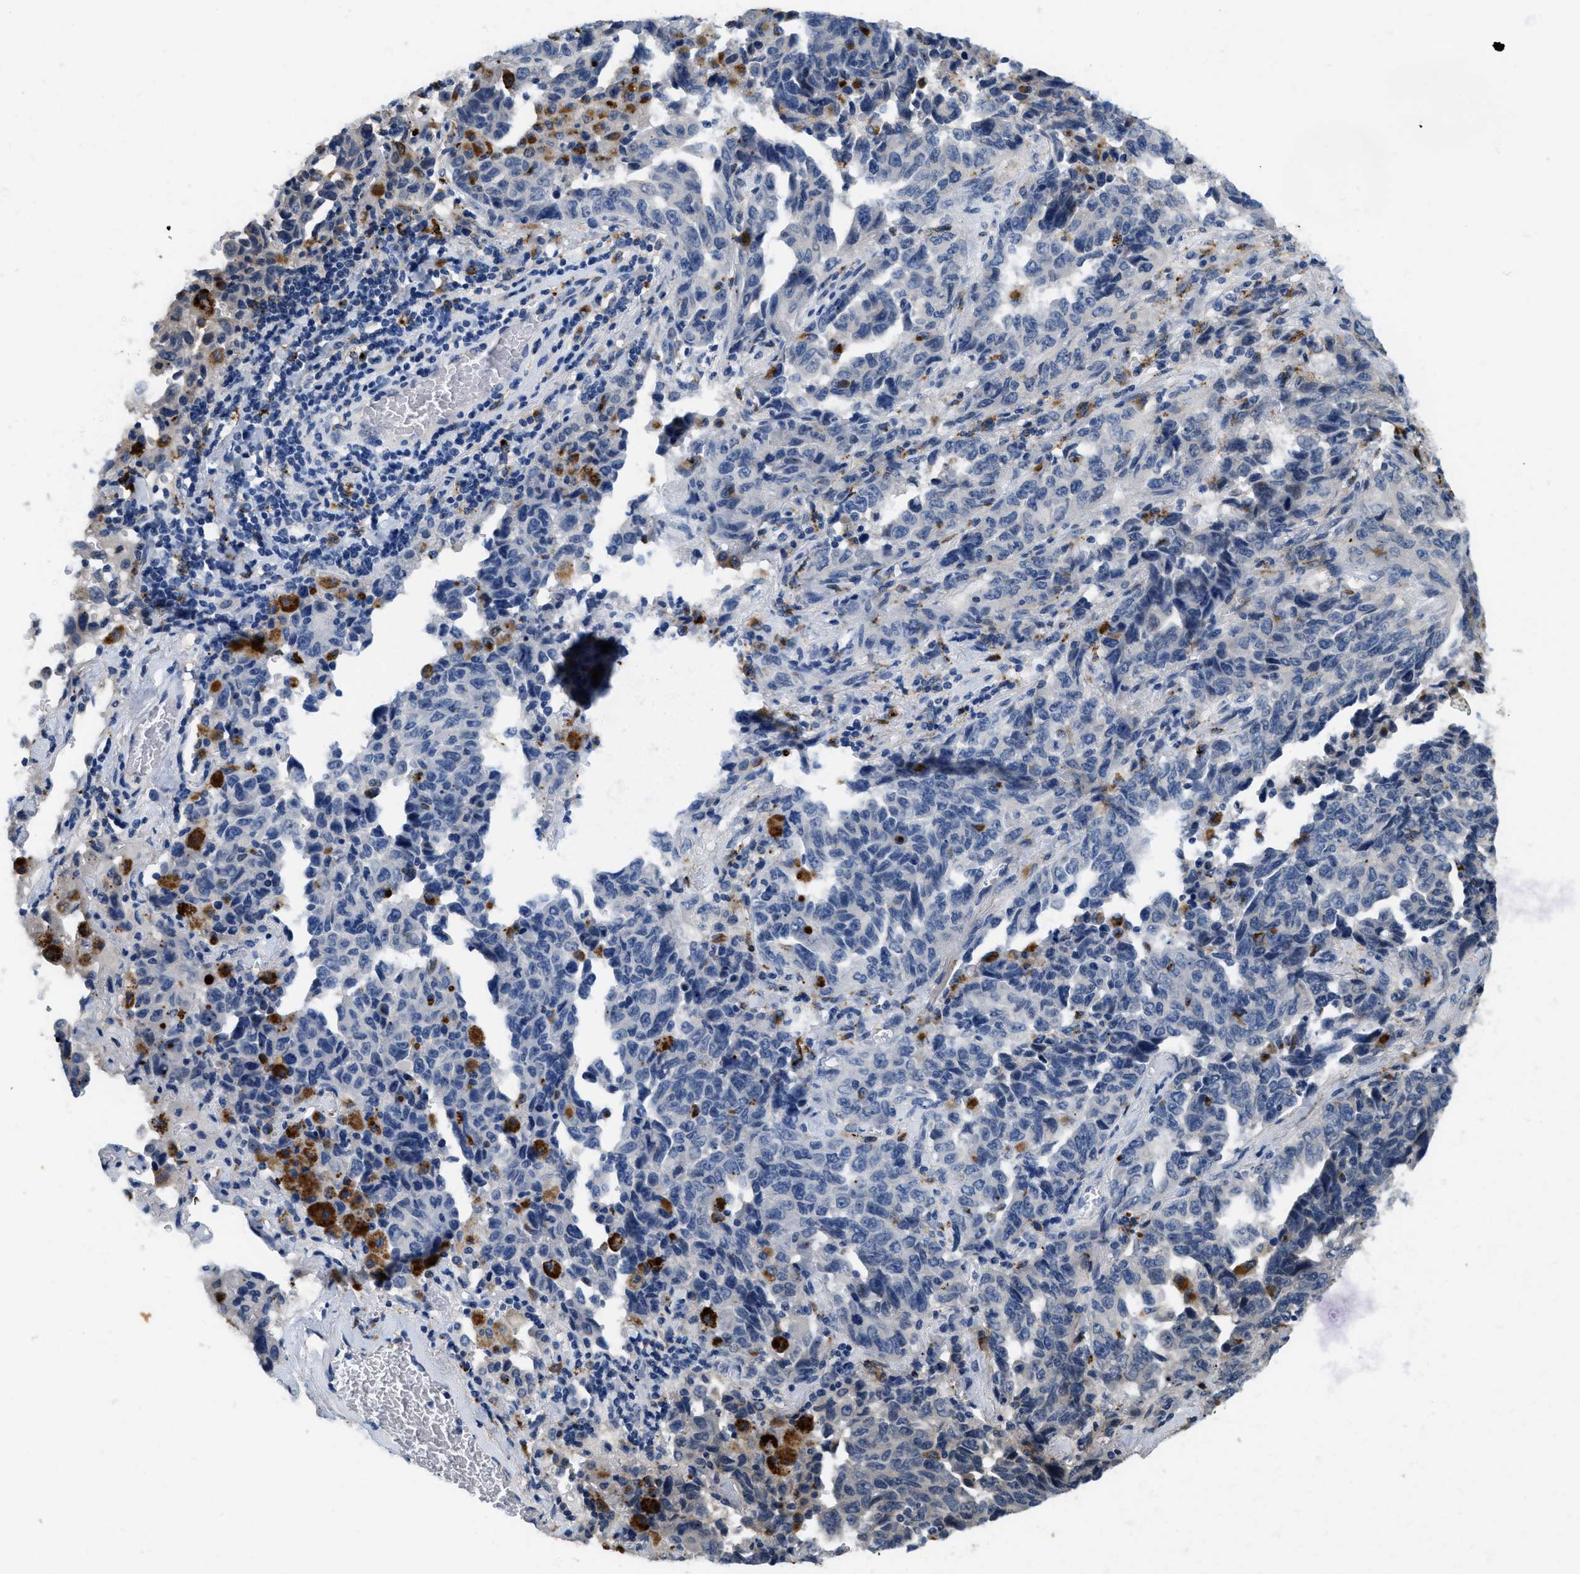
{"staining": {"intensity": "negative", "quantity": "none", "location": "none"}, "tissue": "lung cancer", "cell_type": "Tumor cells", "image_type": "cancer", "snomed": [{"axis": "morphology", "description": "Adenocarcinoma, NOS"}, {"axis": "topography", "description": "Lung"}], "caption": "Protein analysis of lung cancer exhibits no significant expression in tumor cells.", "gene": "BMPR2", "patient": {"sex": "female", "age": 51}}